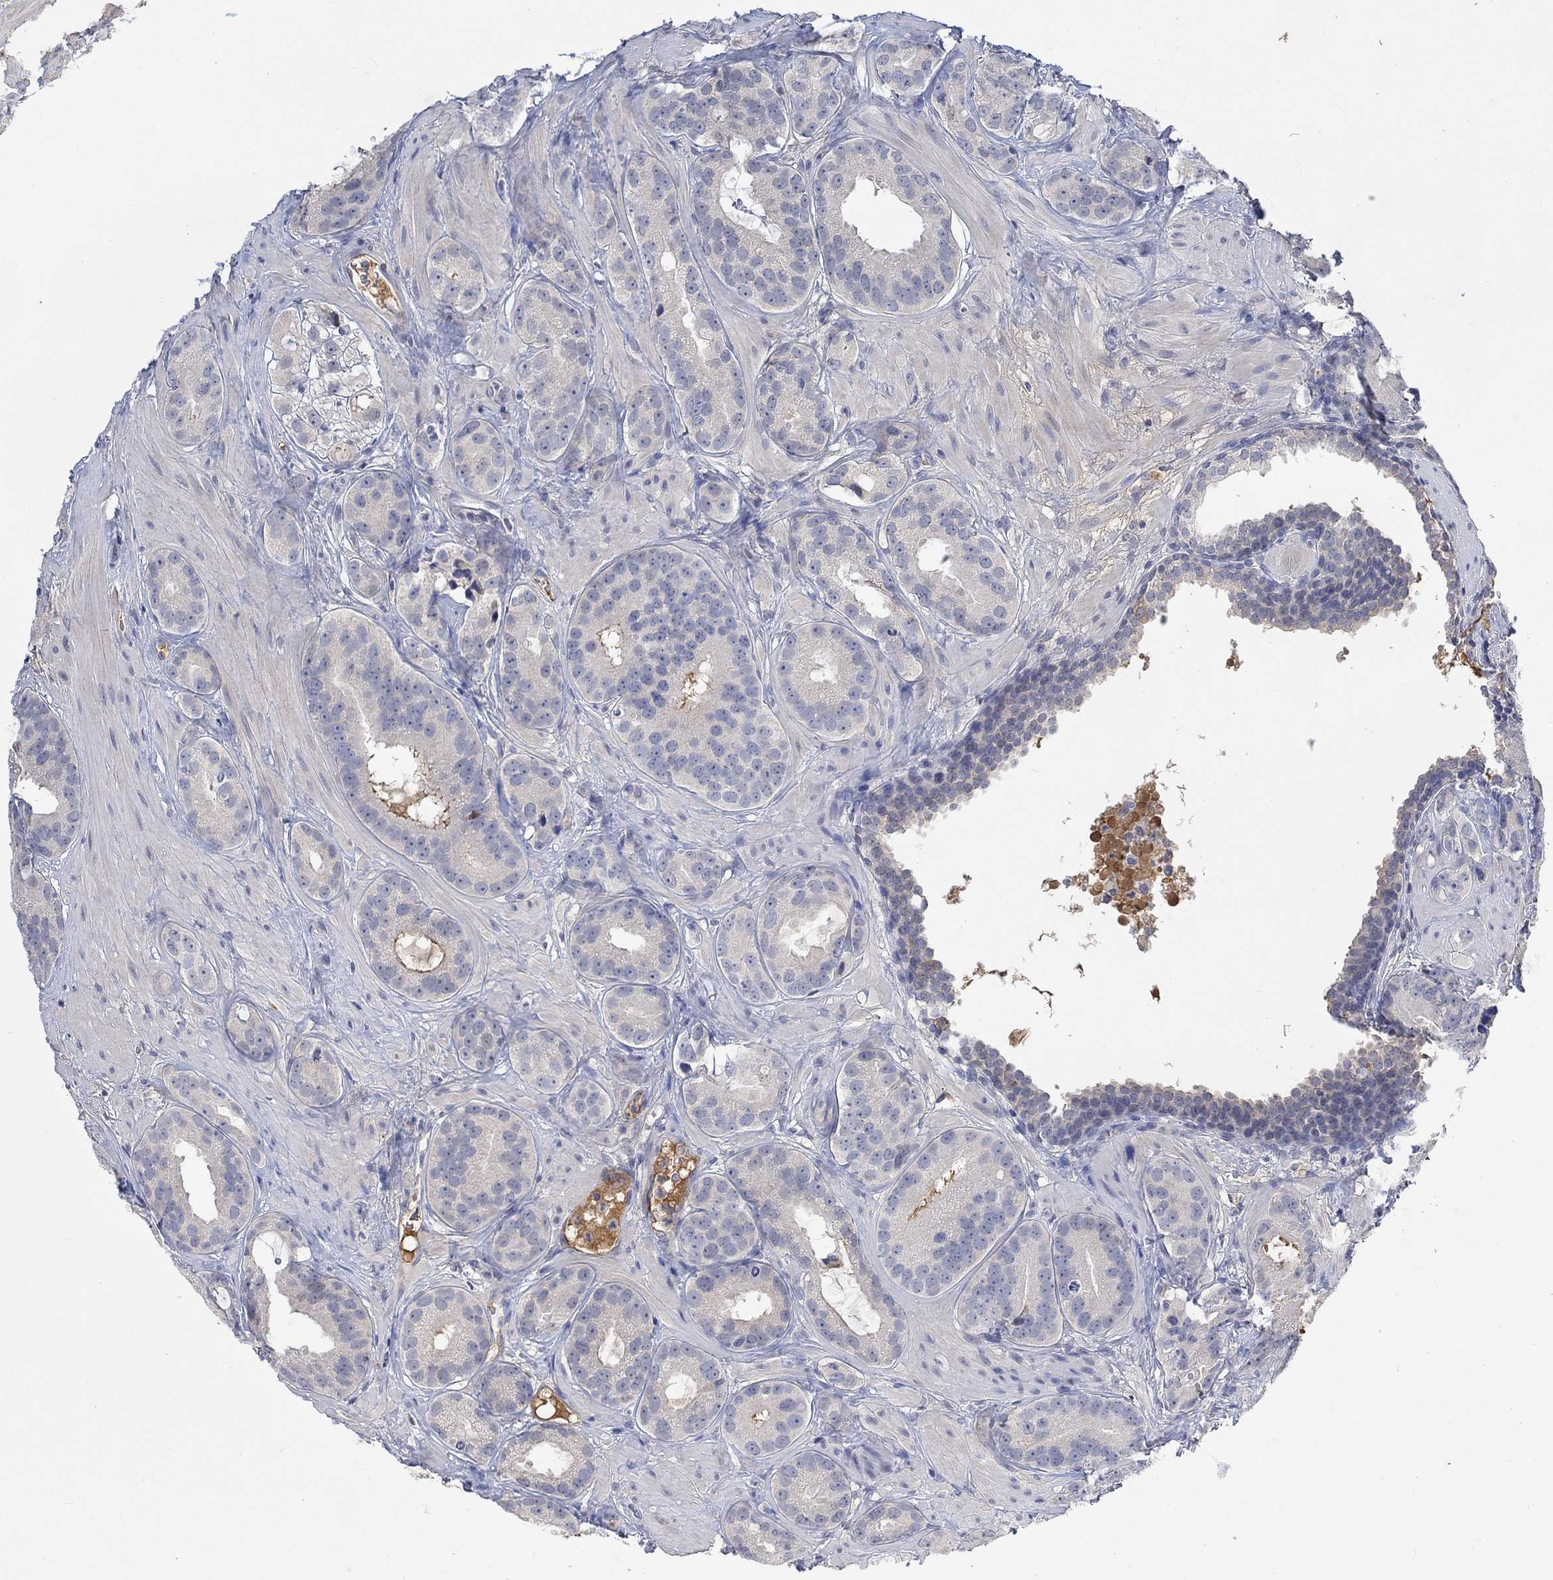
{"staining": {"intensity": "negative", "quantity": "none", "location": "none"}, "tissue": "prostate cancer", "cell_type": "Tumor cells", "image_type": "cancer", "snomed": [{"axis": "morphology", "description": "Adenocarcinoma, NOS"}, {"axis": "topography", "description": "Prostate"}], "caption": "The histopathology image demonstrates no significant staining in tumor cells of prostate cancer.", "gene": "MSTN", "patient": {"sex": "male", "age": 69}}